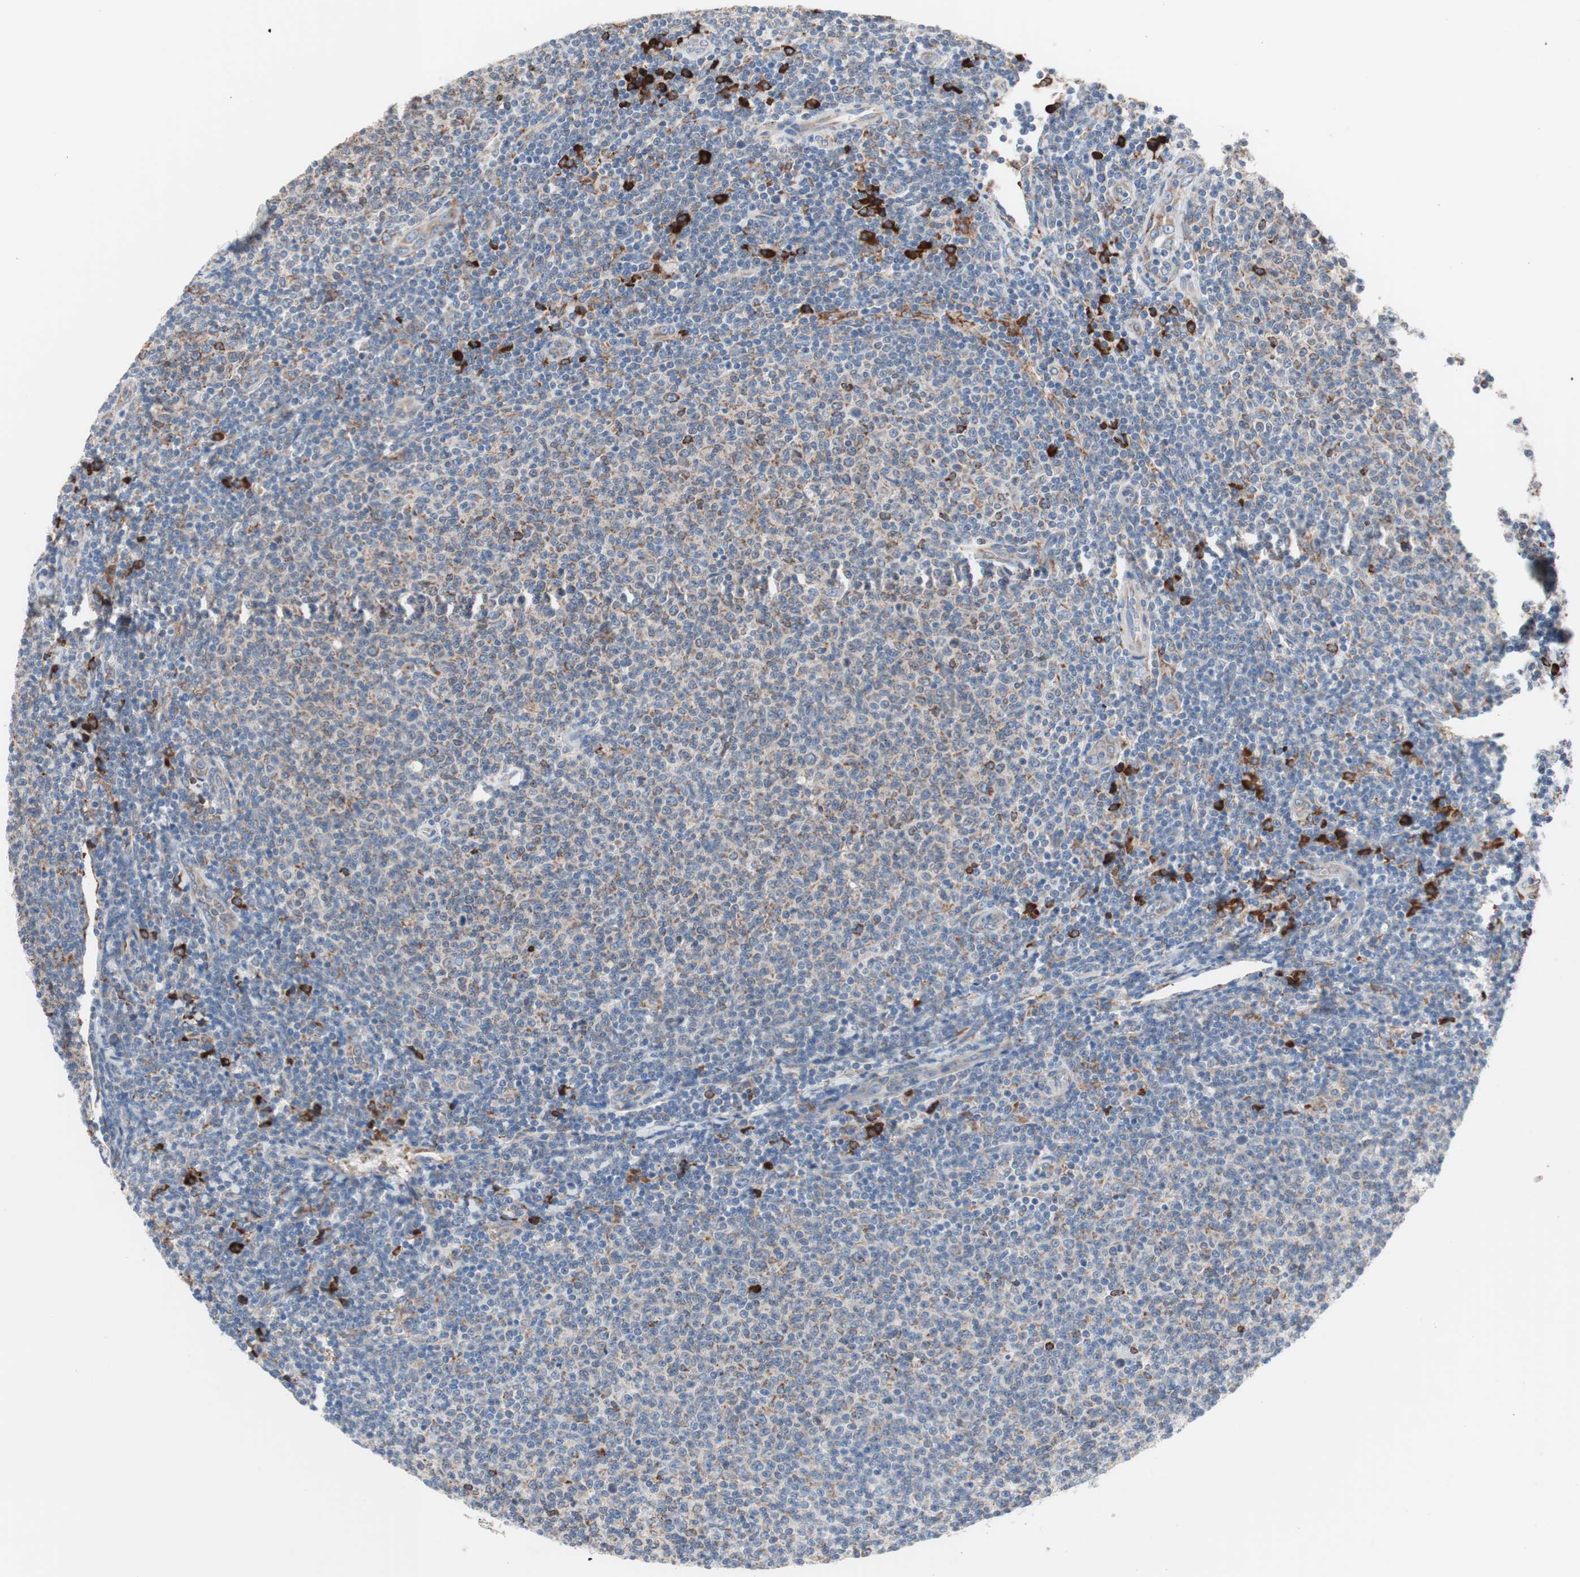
{"staining": {"intensity": "weak", "quantity": "<25%", "location": "cytoplasmic/membranous"}, "tissue": "lymphoma", "cell_type": "Tumor cells", "image_type": "cancer", "snomed": [{"axis": "morphology", "description": "Malignant lymphoma, non-Hodgkin's type, Low grade"}, {"axis": "topography", "description": "Lymph node"}], "caption": "Immunohistochemical staining of lymphoma demonstrates no significant expression in tumor cells.", "gene": "SLC27A4", "patient": {"sex": "male", "age": 66}}